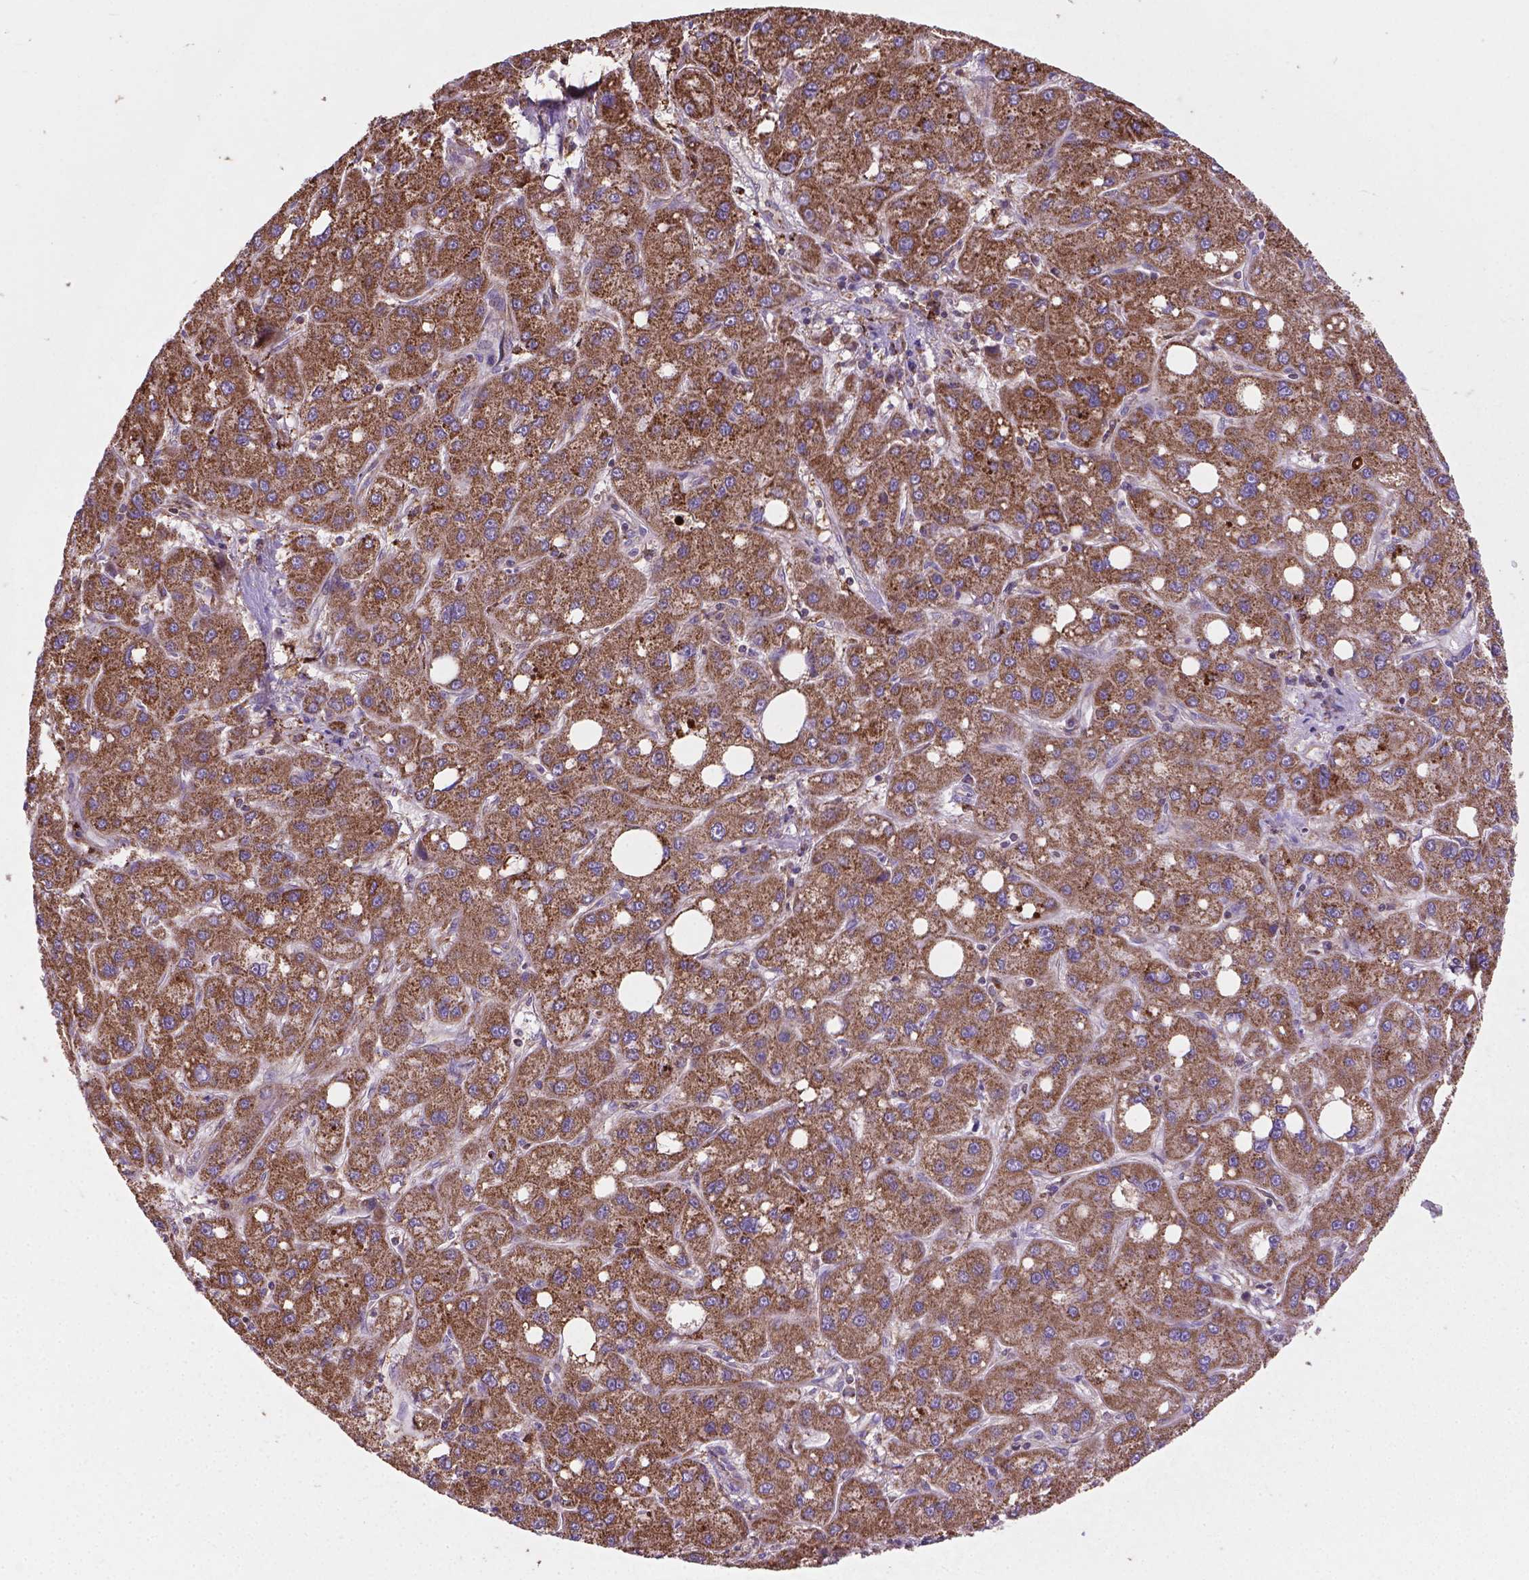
{"staining": {"intensity": "strong", "quantity": ">75%", "location": "cytoplasmic/membranous"}, "tissue": "liver cancer", "cell_type": "Tumor cells", "image_type": "cancer", "snomed": [{"axis": "morphology", "description": "Carcinoma, Hepatocellular, NOS"}, {"axis": "topography", "description": "Liver"}], "caption": "Strong cytoplasmic/membranous expression for a protein is seen in about >75% of tumor cells of liver cancer using IHC.", "gene": "TCAF1", "patient": {"sex": "male", "age": 73}}